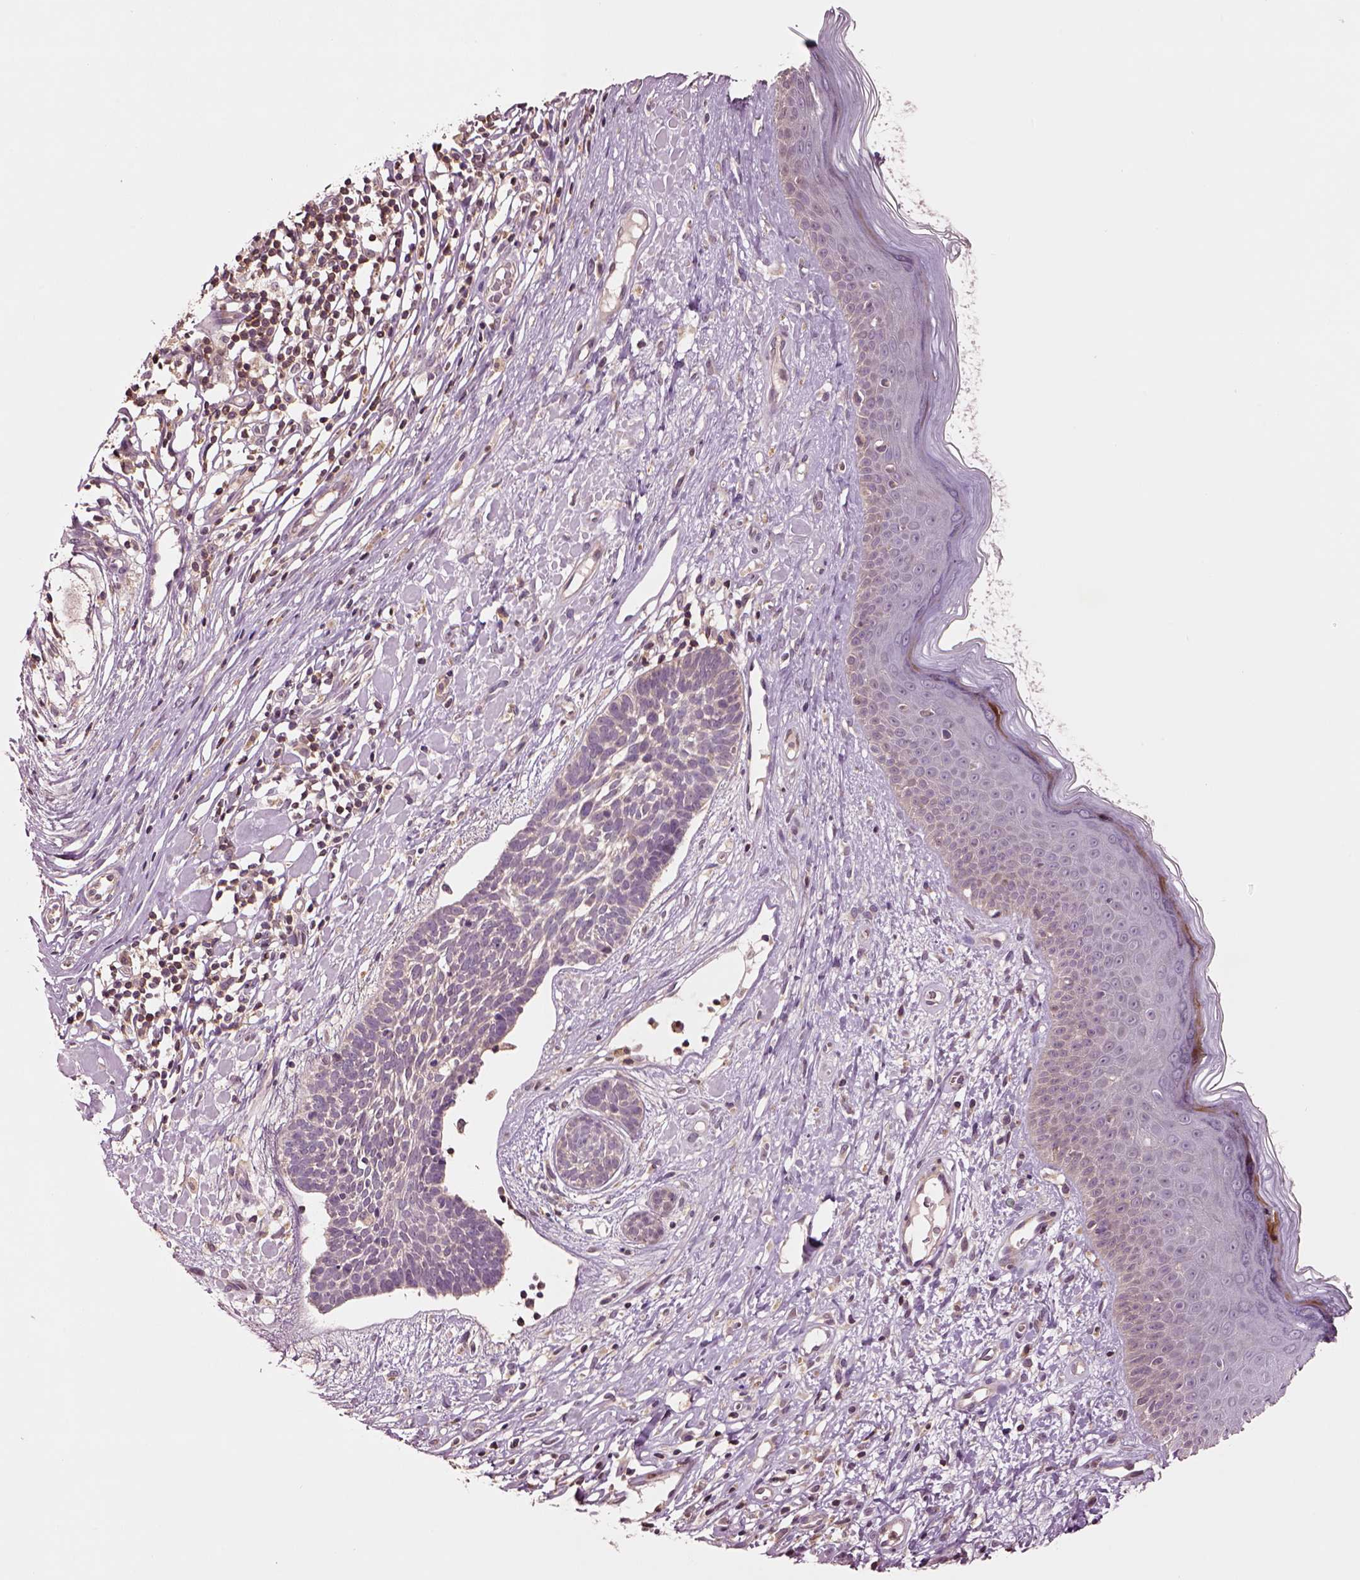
{"staining": {"intensity": "negative", "quantity": "none", "location": "none"}, "tissue": "skin cancer", "cell_type": "Tumor cells", "image_type": "cancer", "snomed": [{"axis": "morphology", "description": "Basal cell carcinoma"}, {"axis": "topography", "description": "Skin"}], "caption": "Immunohistochemical staining of human basal cell carcinoma (skin) shows no significant expression in tumor cells.", "gene": "MTHFS", "patient": {"sex": "male", "age": 85}}